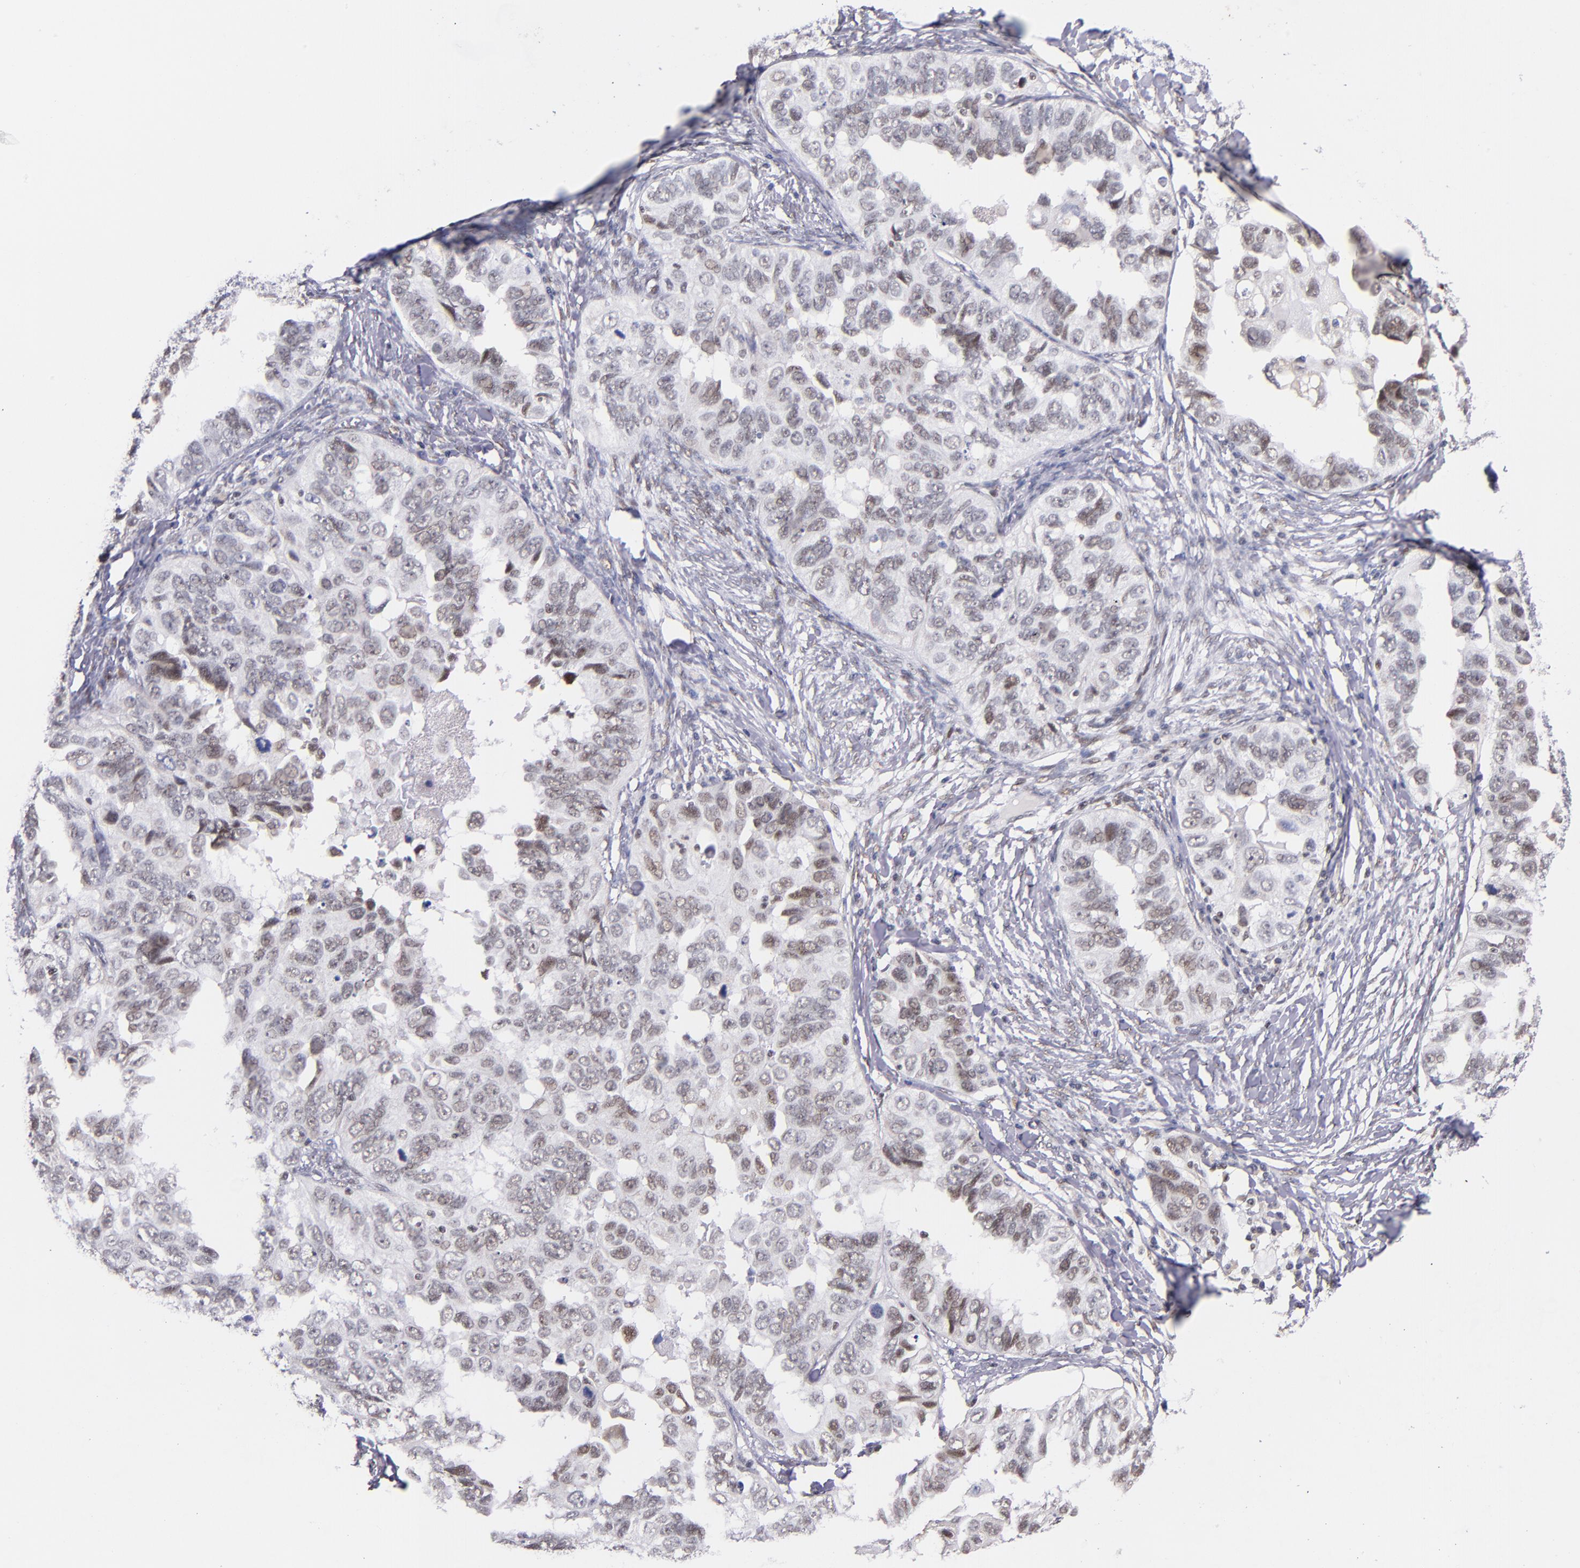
{"staining": {"intensity": "weak", "quantity": "<25%", "location": "nuclear"}, "tissue": "ovarian cancer", "cell_type": "Tumor cells", "image_type": "cancer", "snomed": [{"axis": "morphology", "description": "Cystadenocarcinoma, serous, NOS"}, {"axis": "topography", "description": "Ovary"}], "caption": "High power microscopy photomicrograph of an IHC photomicrograph of serous cystadenocarcinoma (ovarian), revealing no significant expression in tumor cells.", "gene": "SRF", "patient": {"sex": "female", "age": 82}}